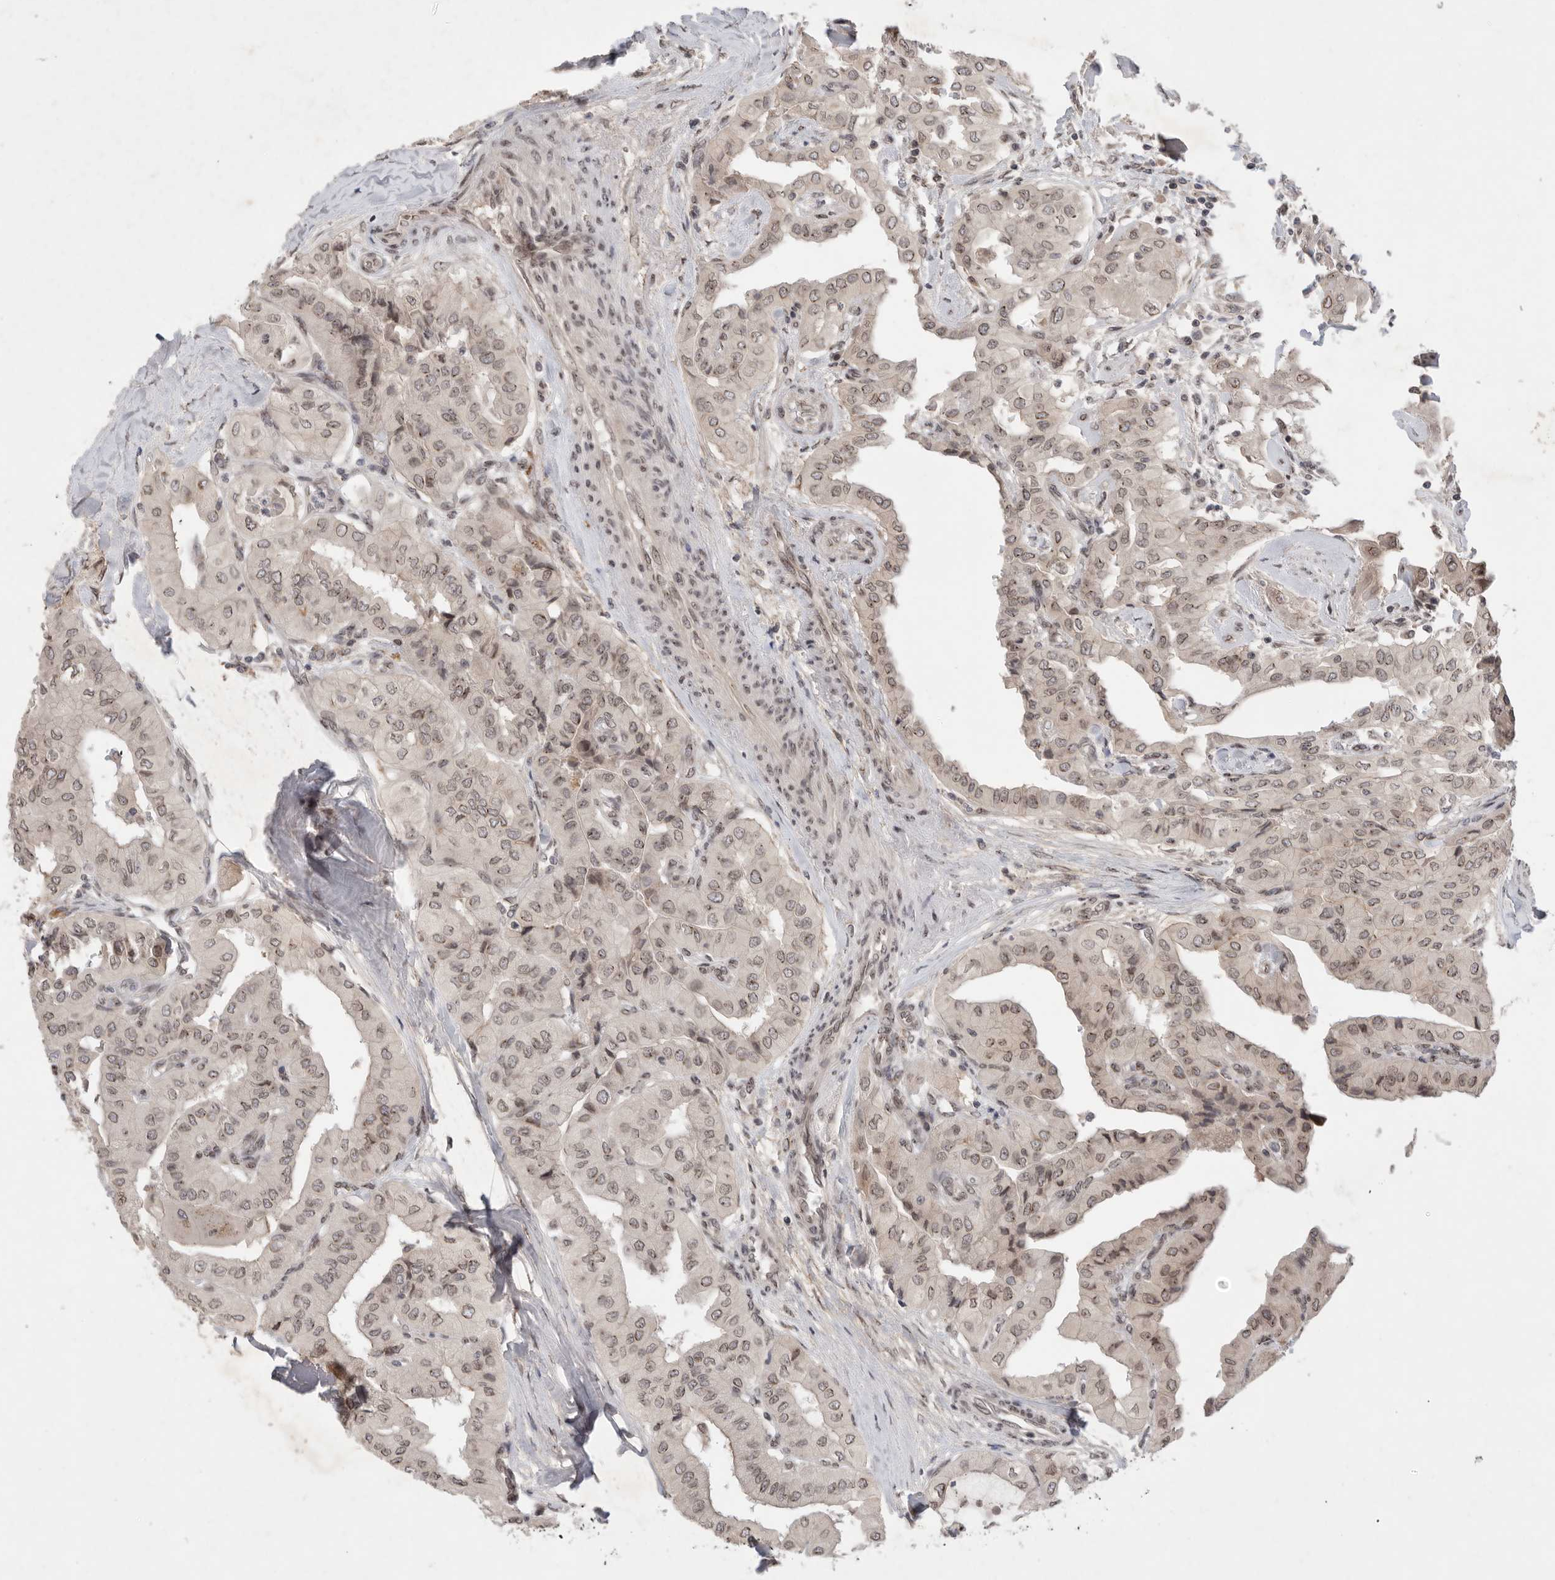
{"staining": {"intensity": "weak", "quantity": "25%-75%", "location": "nuclear"}, "tissue": "thyroid cancer", "cell_type": "Tumor cells", "image_type": "cancer", "snomed": [{"axis": "morphology", "description": "Papillary adenocarcinoma, NOS"}, {"axis": "topography", "description": "Thyroid gland"}], "caption": "Thyroid papillary adenocarcinoma tissue shows weak nuclear staining in approximately 25%-75% of tumor cells", "gene": "LEMD3", "patient": {"sex": "female", "age": 59}}